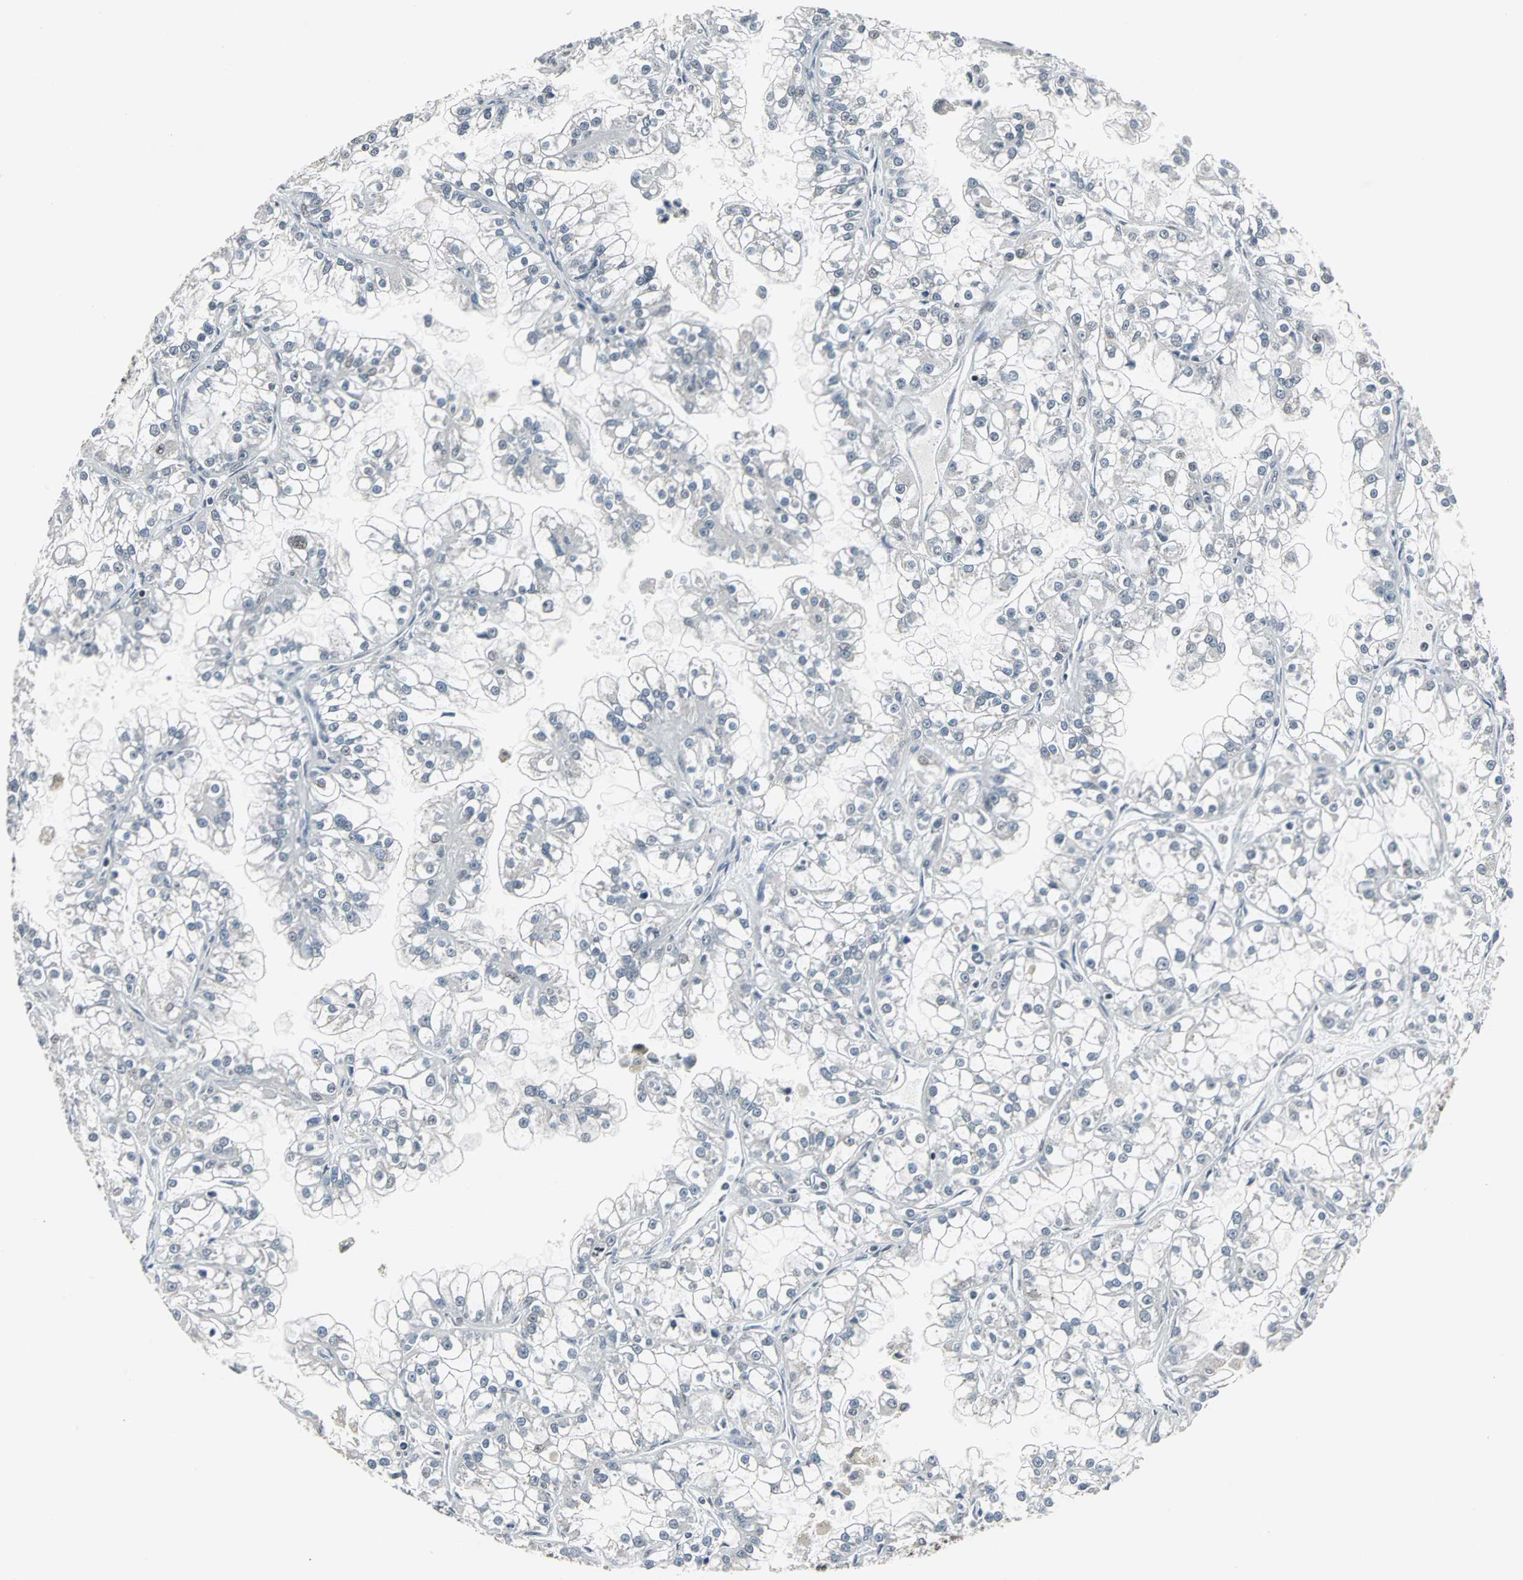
{"staining": {"intensity": "negative", "quantity": "none", "location": "none"}, "tissue": "renal cancer", "cell_type": "Tumor cells", "image_type": "cancer", "snomed": [{"axis": "morphology", "description": "Adenocarcinoma, NOS"}, {"axis": "topography", "description": "Kidney"}], "caption": "DAB (3,3'-diaminobenzidine) immunohistochemical staining of renal cancer (adenocarcinoma) reveals no significant positivity in tumor cells.", "gene": "PNKP", "patient": {"sex": "female", "age": 52}}